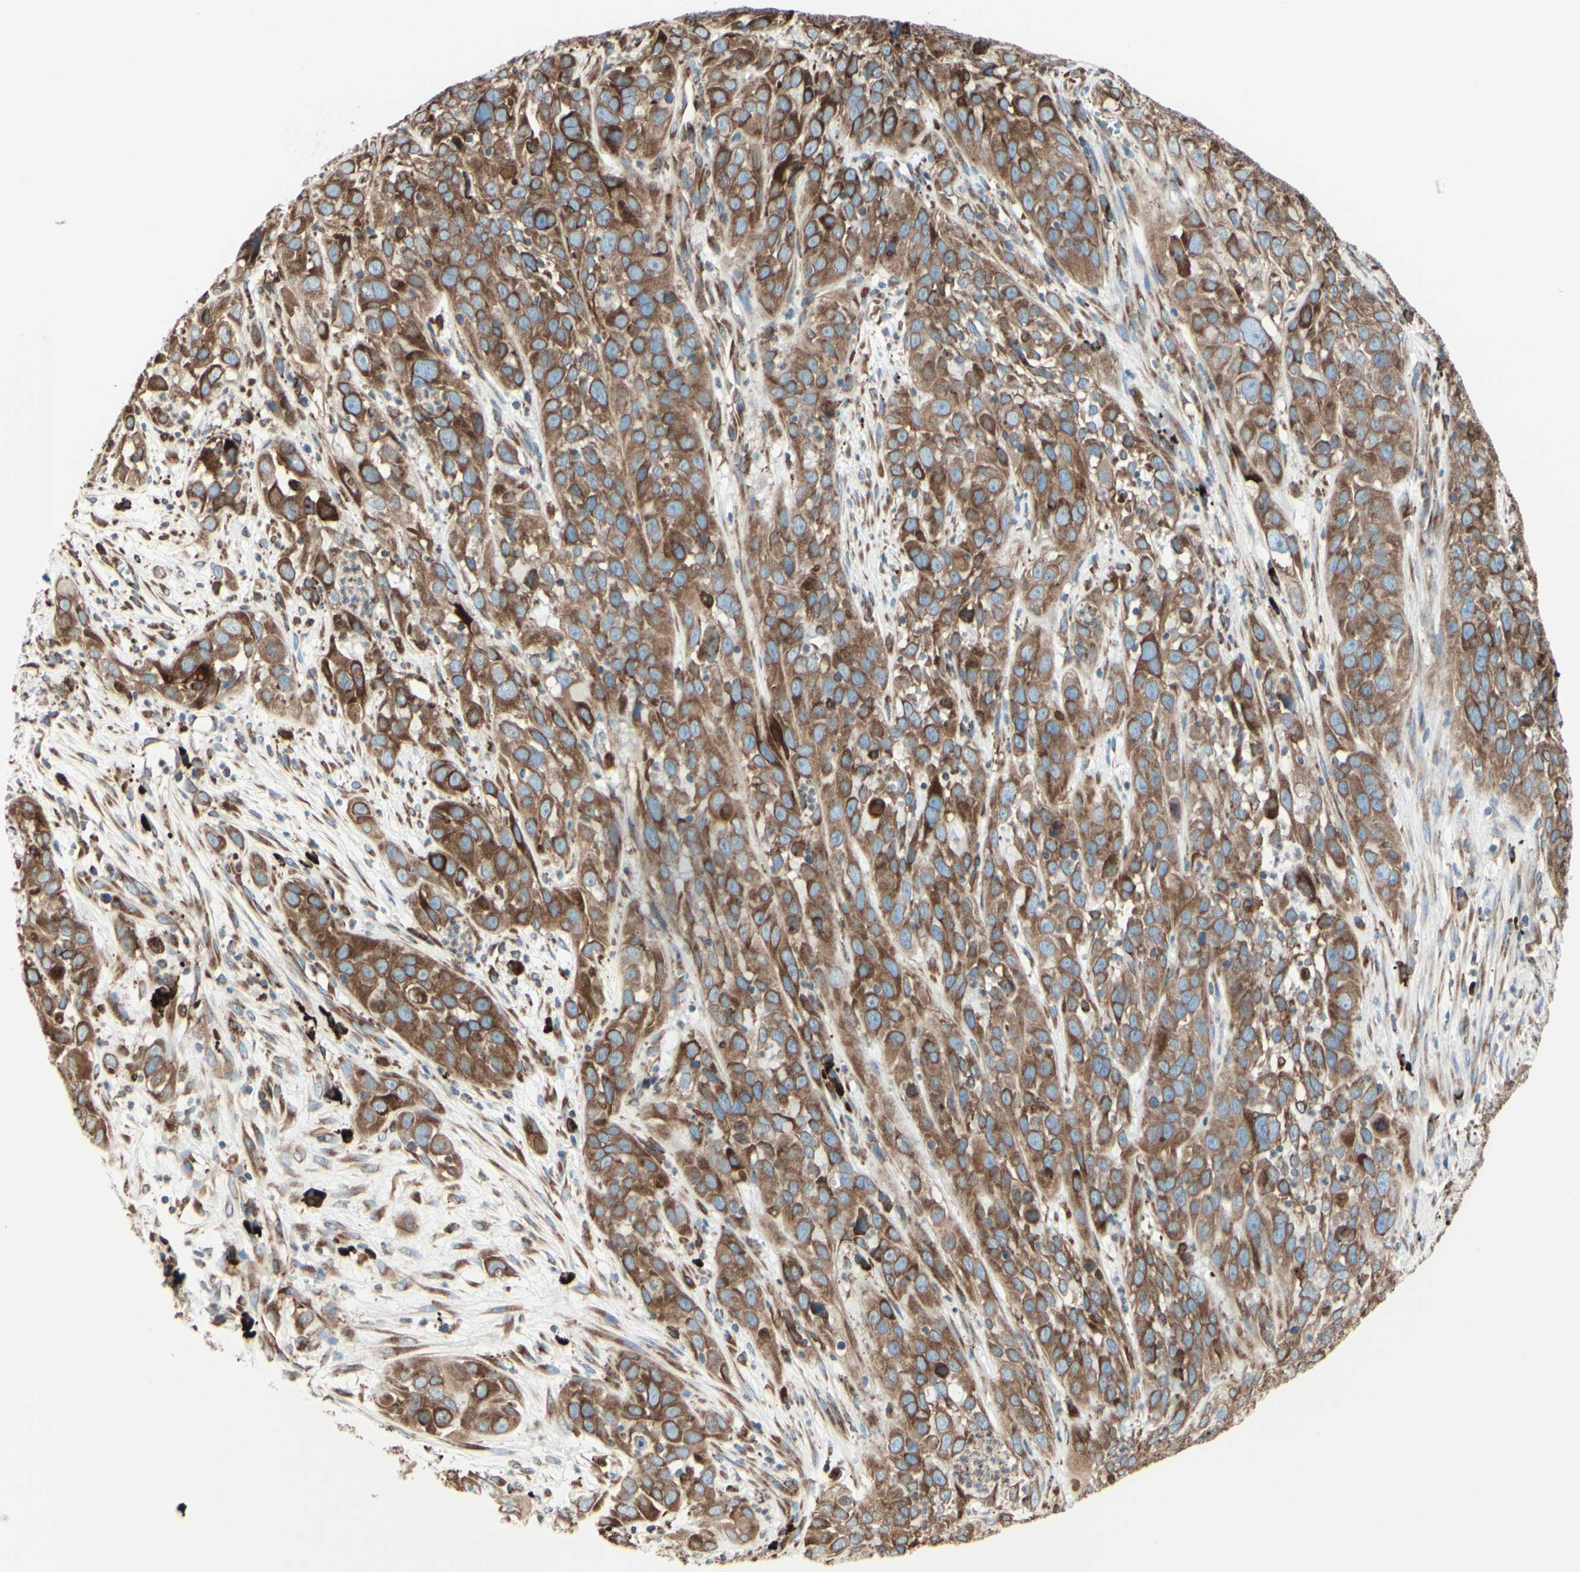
{"staining": {"intensity": "strong", "quantity": ">75%", "location": "cytoplasmic/membranous"}, "tissue": "cervical cancer", "cell_type": "Tumor cells", "image_type": "cancer", "snomed": [{"axis": "morphology", "description": "Squamous cell carcinoma, NOS"}, {"axis": "topography", "description": "Cervix"}], "caption": "Immunohistochemistry of cervical cancer displays high levels of strong cytoplasmic/membranous positivity in approximately >75% of tumor cells.", "gene": "DNAJB11", "patient": {"sex": "female", "age": 32}}